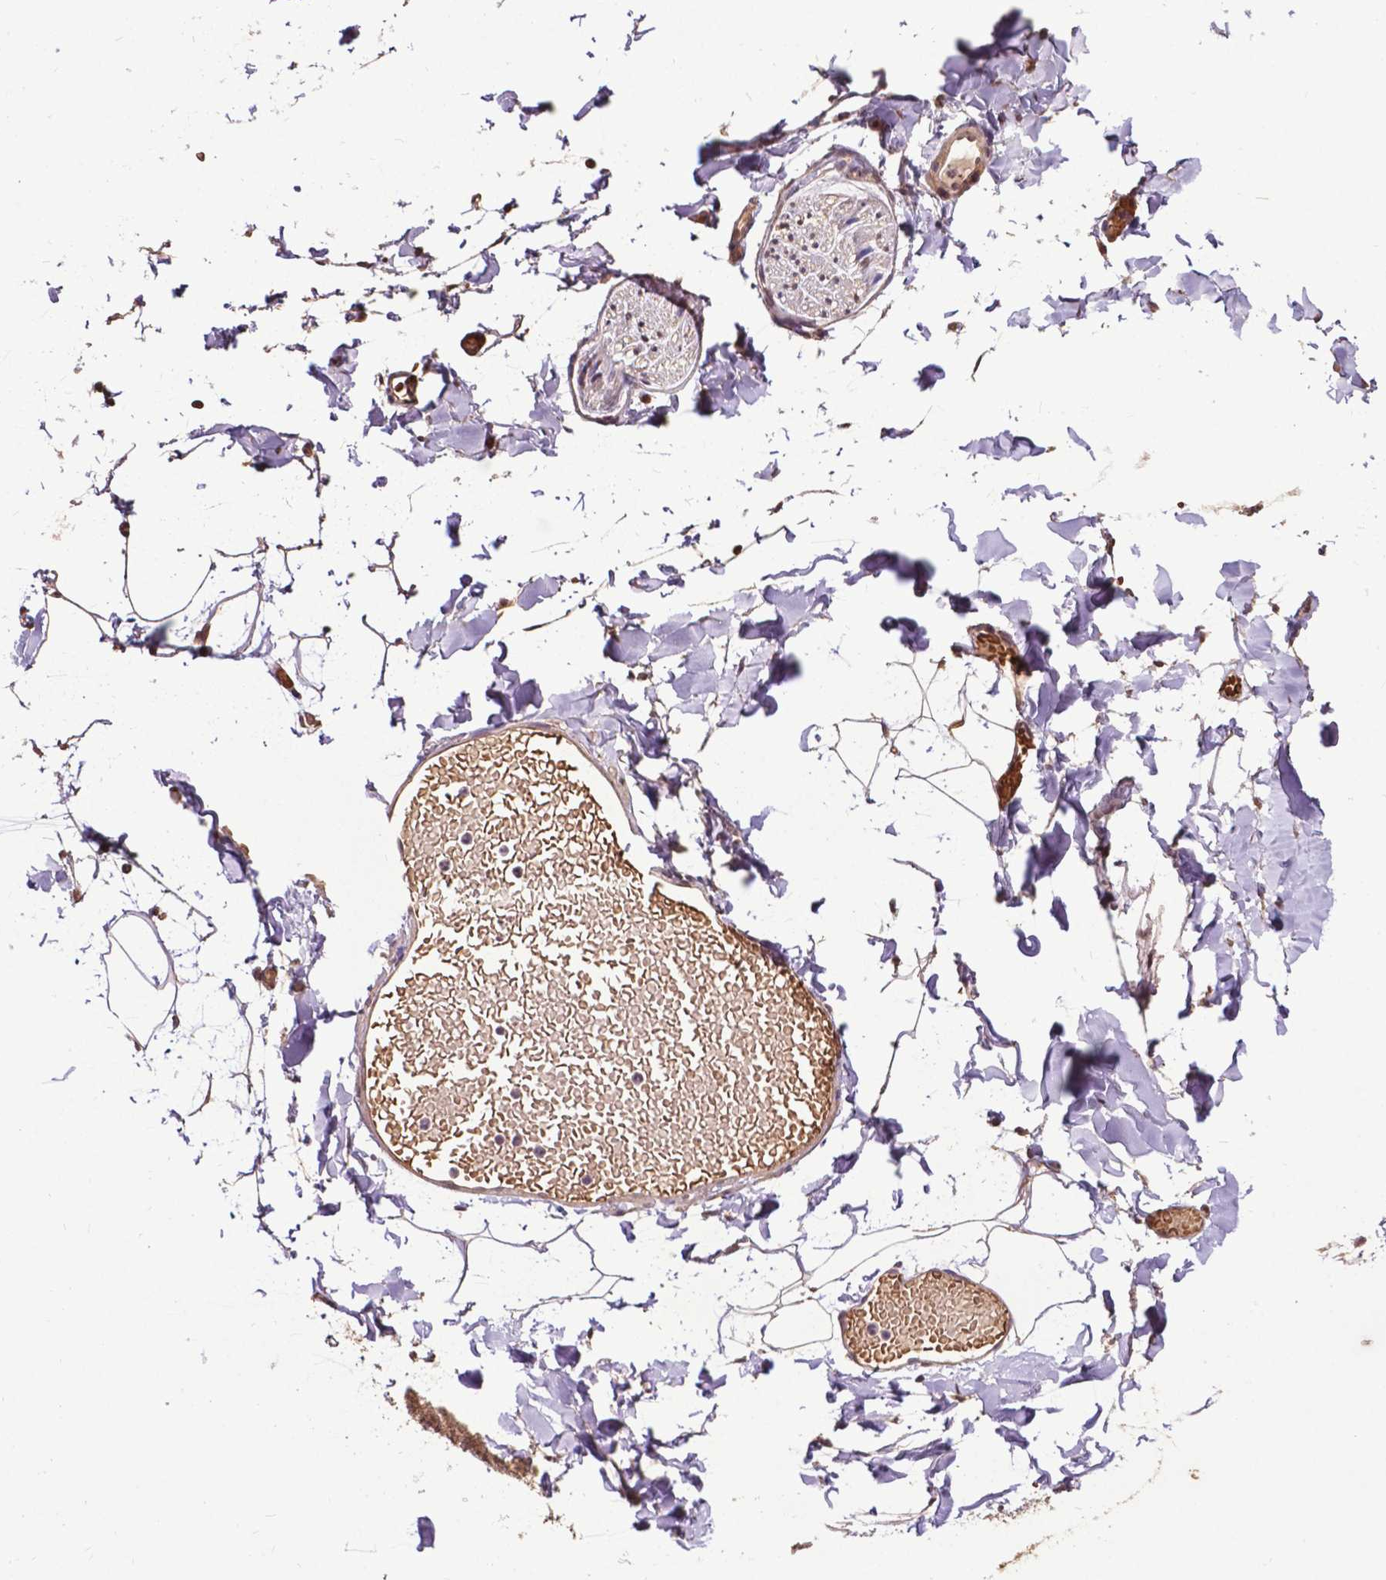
{"staining": {"intensity": "weak", "quantity": ">75%", "location": "cytoplasmic/membranous"}, "tissue": "adipose tissue", "cell_type": "Adipocytes", "image_type": "normal", "snomed": [{"axis": "morphology", "description": "Normal tissue, NOS"}, {"axis": "topography", "description": "Gallbladder"}, {"axis": "topography", "description": "Peripheral nerve tissue"}], "caption": "IHC photomicrograph of unremarkable adipose tissue: adipose tissue stained using IHC shows low levels of weak protein expression localized specifically in the cytoplasmic/membranous of adipocytes, appearing as a cytoplasmic/membranous brown color.", "gene": "GLRA2", "patient": {"sex": "female", "age": 45}}